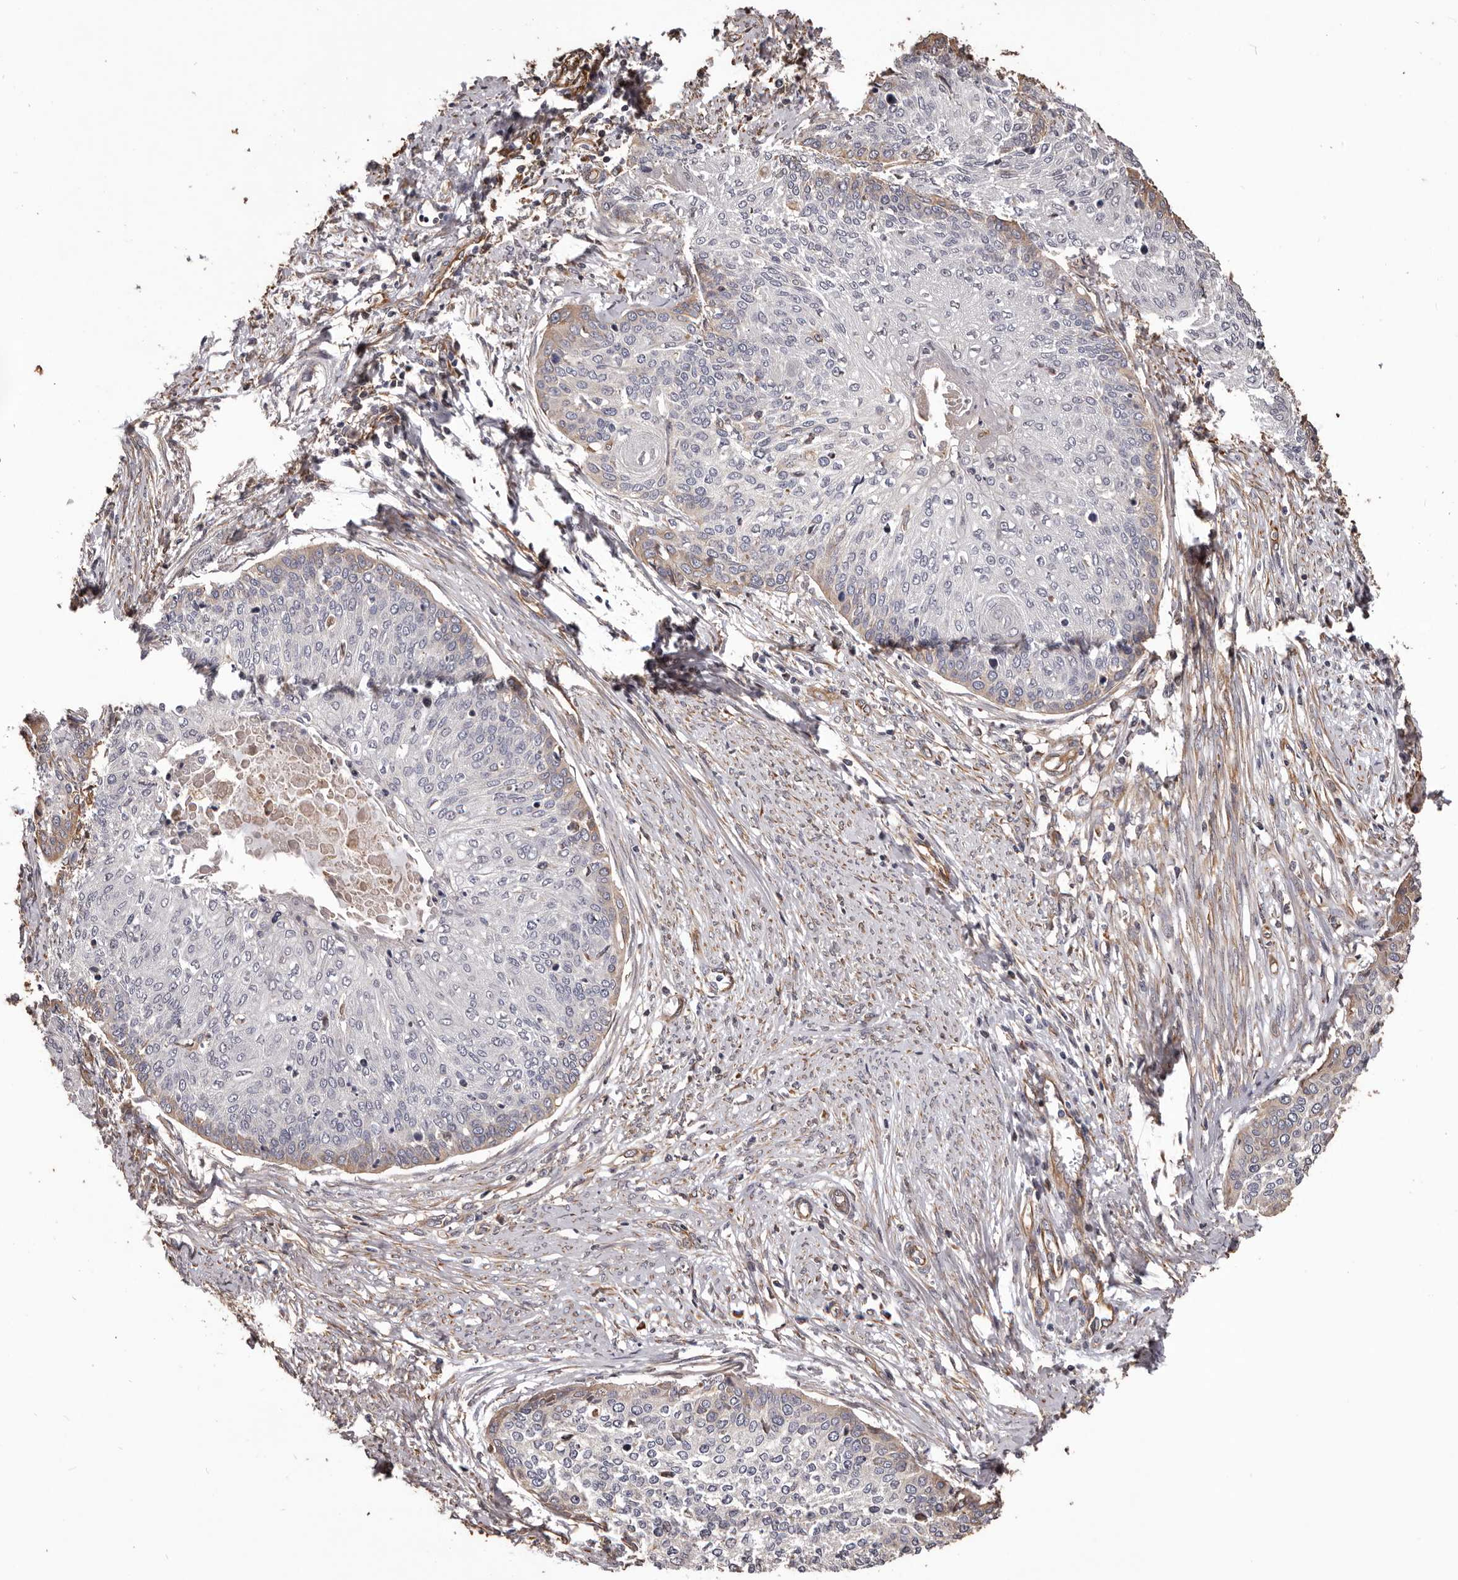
{"staining": {"intensity": "negative", "quantity": "none", "location": "none"}, "tissue": "cervical cancer", "cell_type": "Tumor cells", "image_type": "cancer", "snomed": [{"axis": "morphology", "description": "Squamous cell carcinoma, NOS"}, {"axis": "topography", "description": "Cervix"}], "caption": "Immunohistochemical staining of cervical squamous cell carcinoma demonstrates no significant staining in tumor cells. The staining was performed using DAB (3,3'-diaminobenzidine) to visualize the protein expression in brown, while the nuclei were stained in blue with hematoxylin (Magnification: 20x).", "gene": "CEP104", "patient": {"sex": "female", "age": 37}}